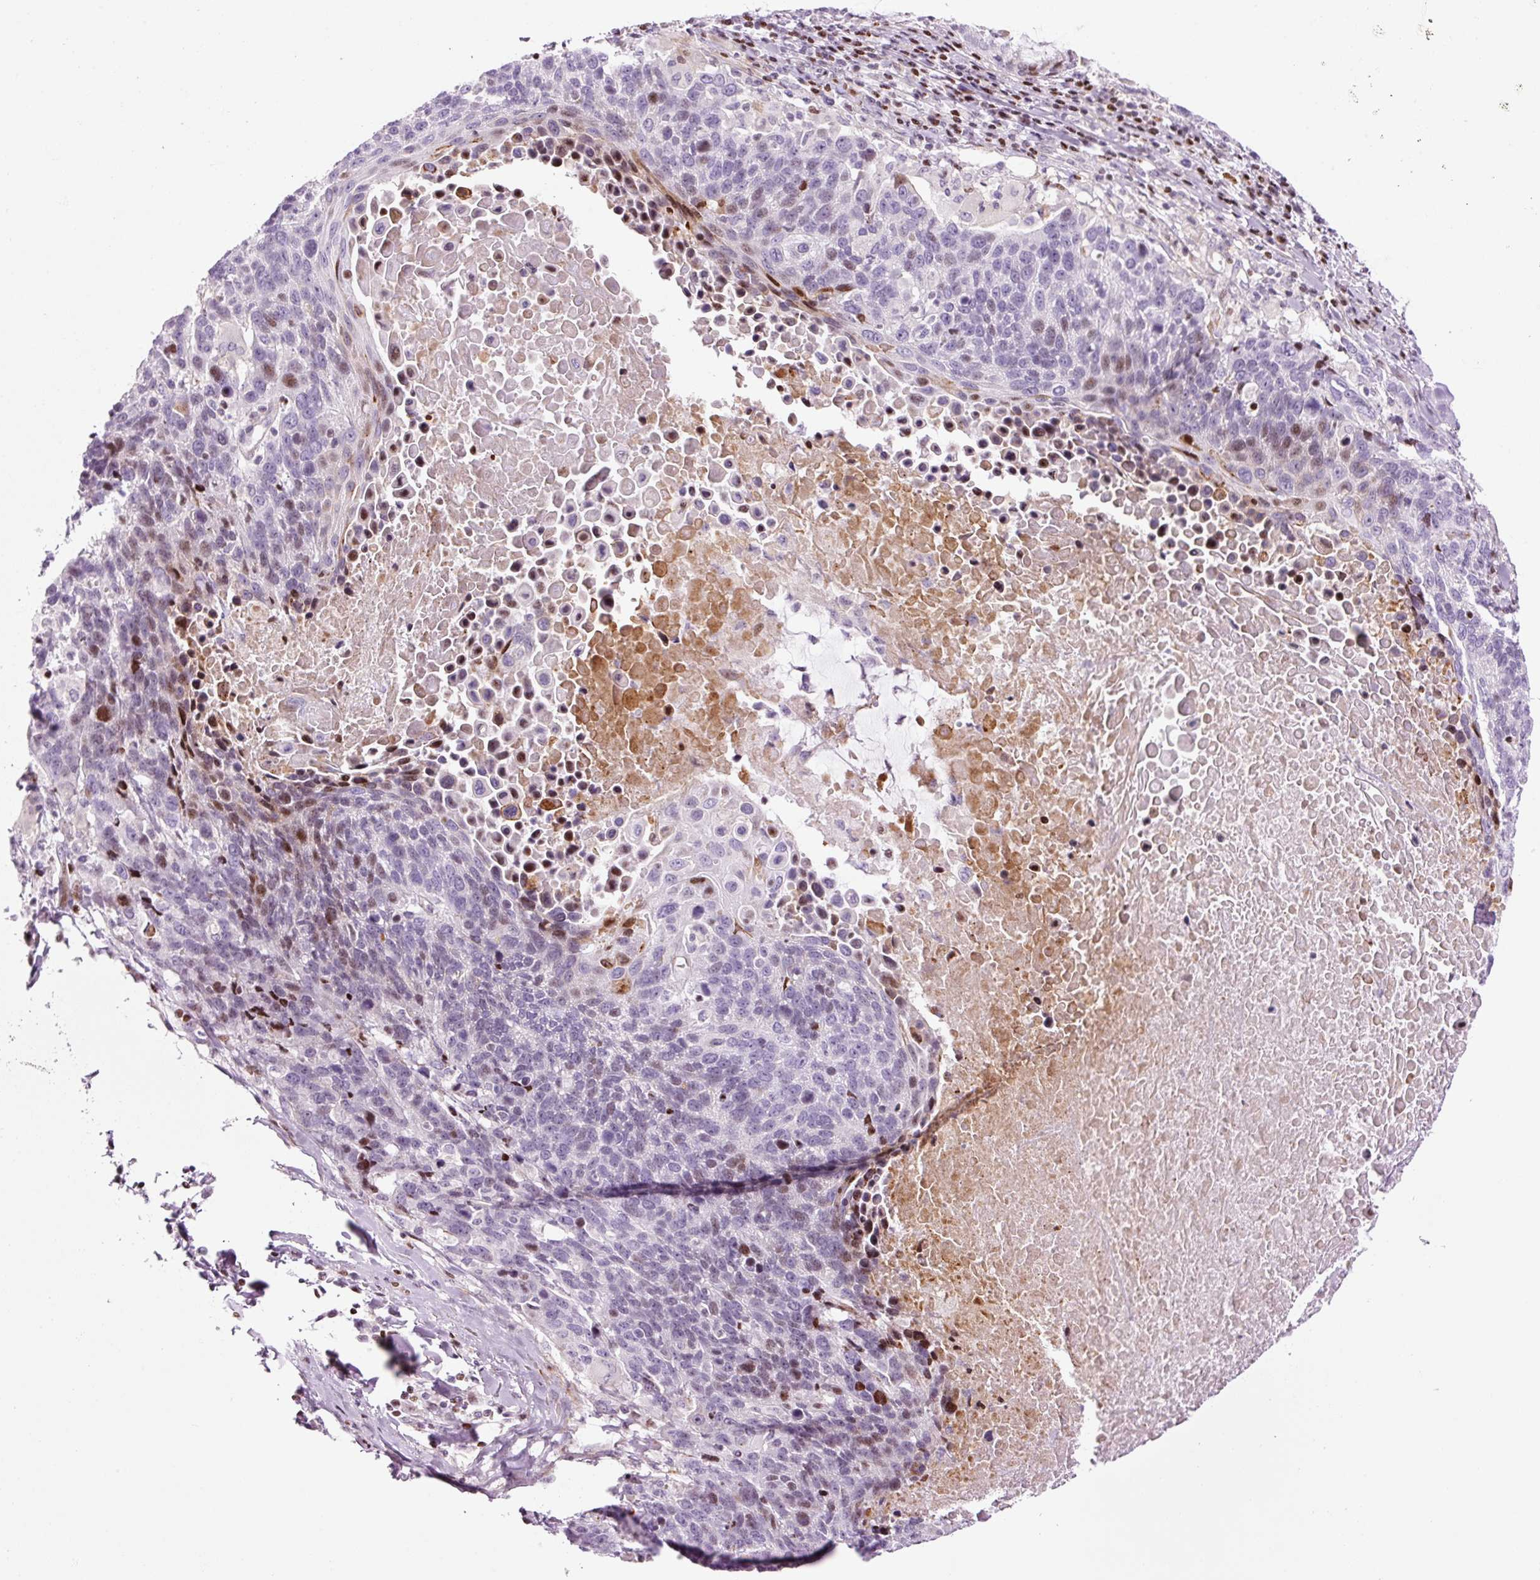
{"staining": {"intensity": "moderate", "quantity": "<25%", "location": "nuclear"}, "tissue": "lung cancer", "cell_type": "Tumor cells", "image_type": "cancer", "snomed": [{"axis": "morphology", "description": "Squamous cell carcinoma, NOS"}, {"axis": "topography", "description": "Lung"}], "caption": "Human lung cancer stained for a protein (brown) shows moderate nuclear positive expression in approximately <25% of tumor cells.", "gene": "ANKRD20A1", "patient": {"sex": "male", "age": 66}}